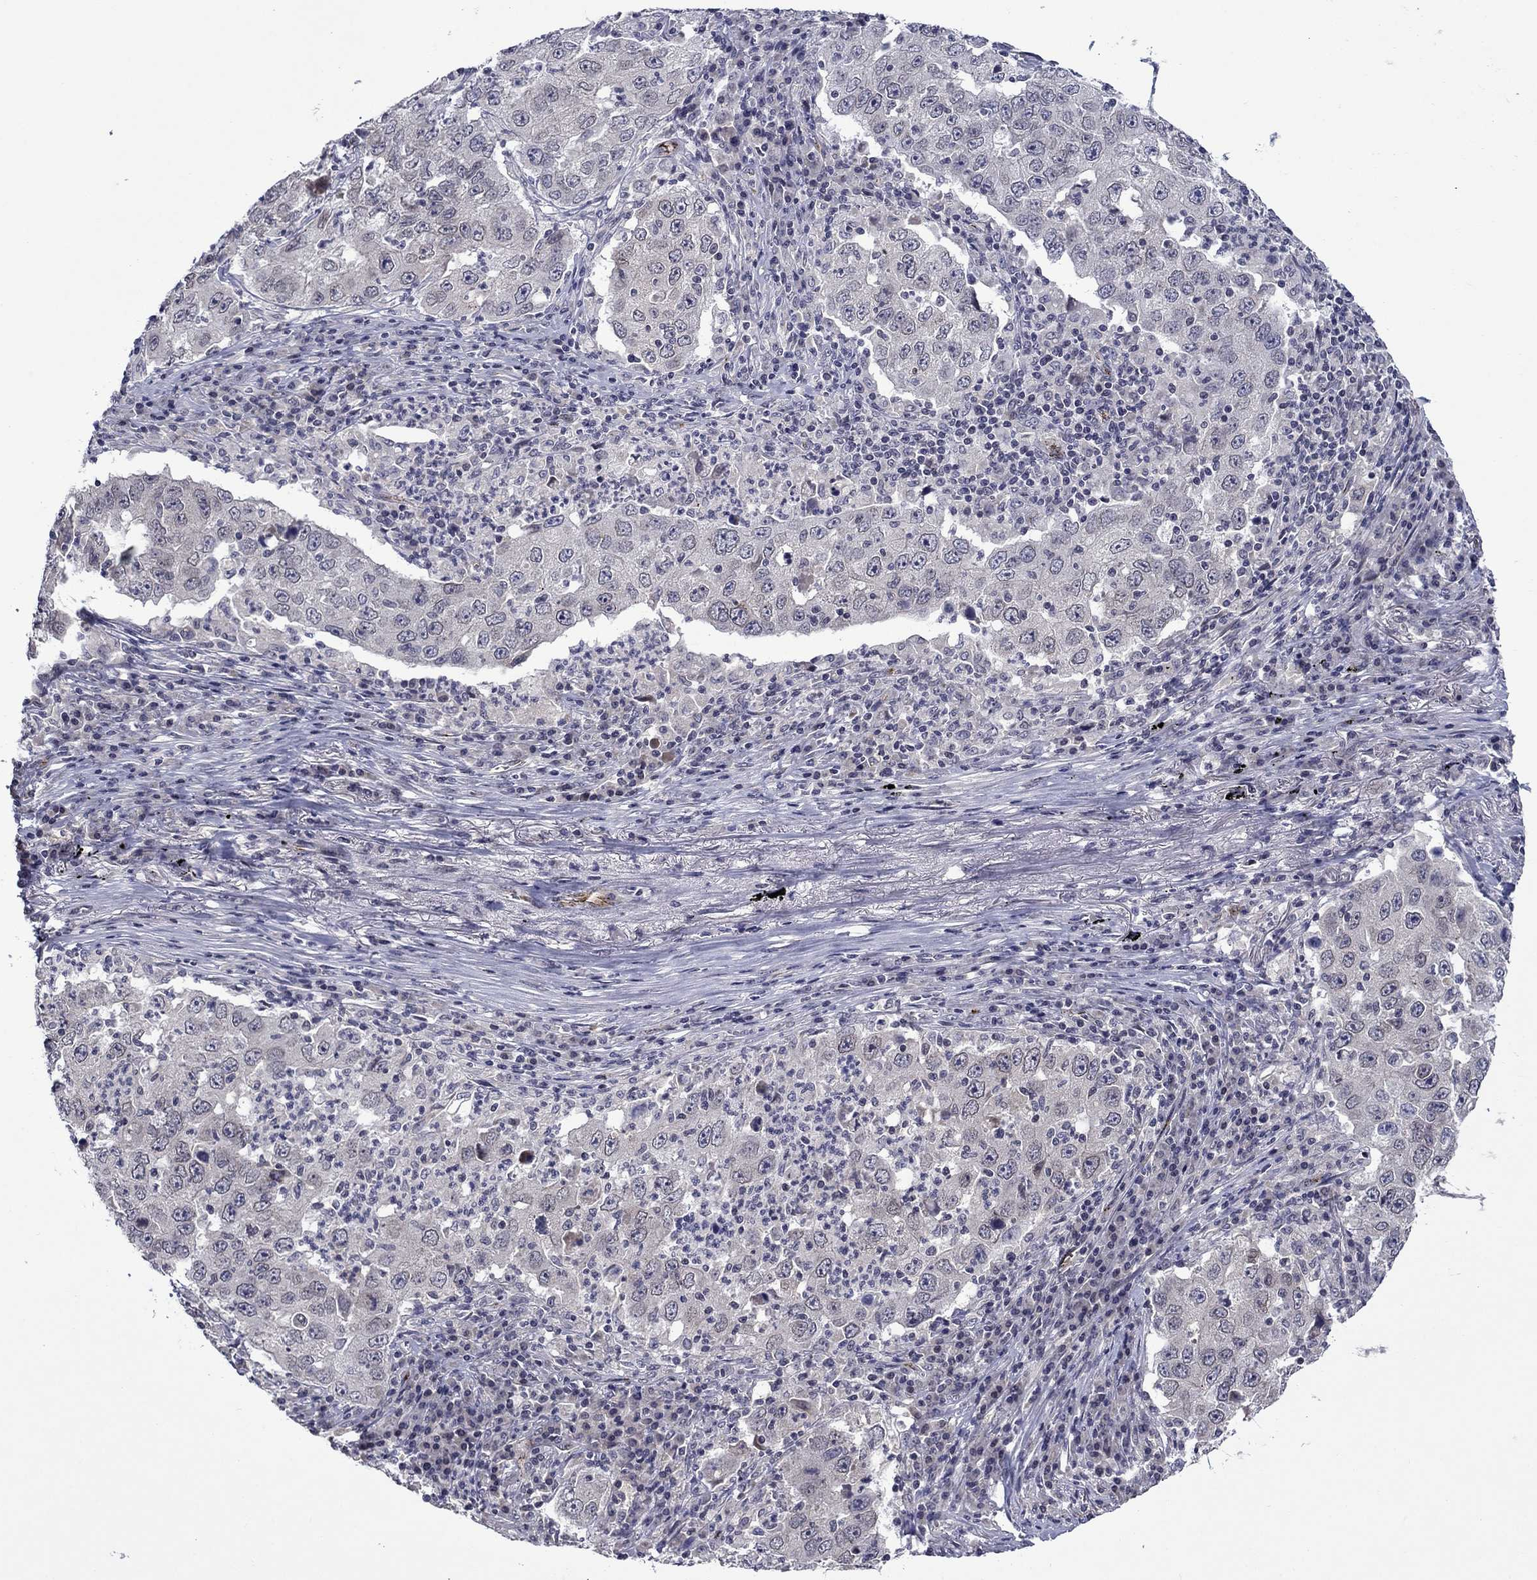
{"staining": {"intensity": "negative", "quantity": "none", "location": "none"}, "tissue": "lung cancer", "cell_type": "Tumor cells", "image_type": "cancer", "snomed": [{"axis": "morphology", "description": "Adenocarcinoma, NOS"}, {"axis": "topography", "description": "Lung"}], "caption": "An image of adenocarcinoma (lung) stained for a protein demonstrates no brown staining in tumor cells. Brightfield microscopy of immunohistochemistry stained with DAB (brown) and hematoxylin (blue), captured at high magnification.", "gene": "SLITRK1", "patient": {"sex": "male", "age": 73}}